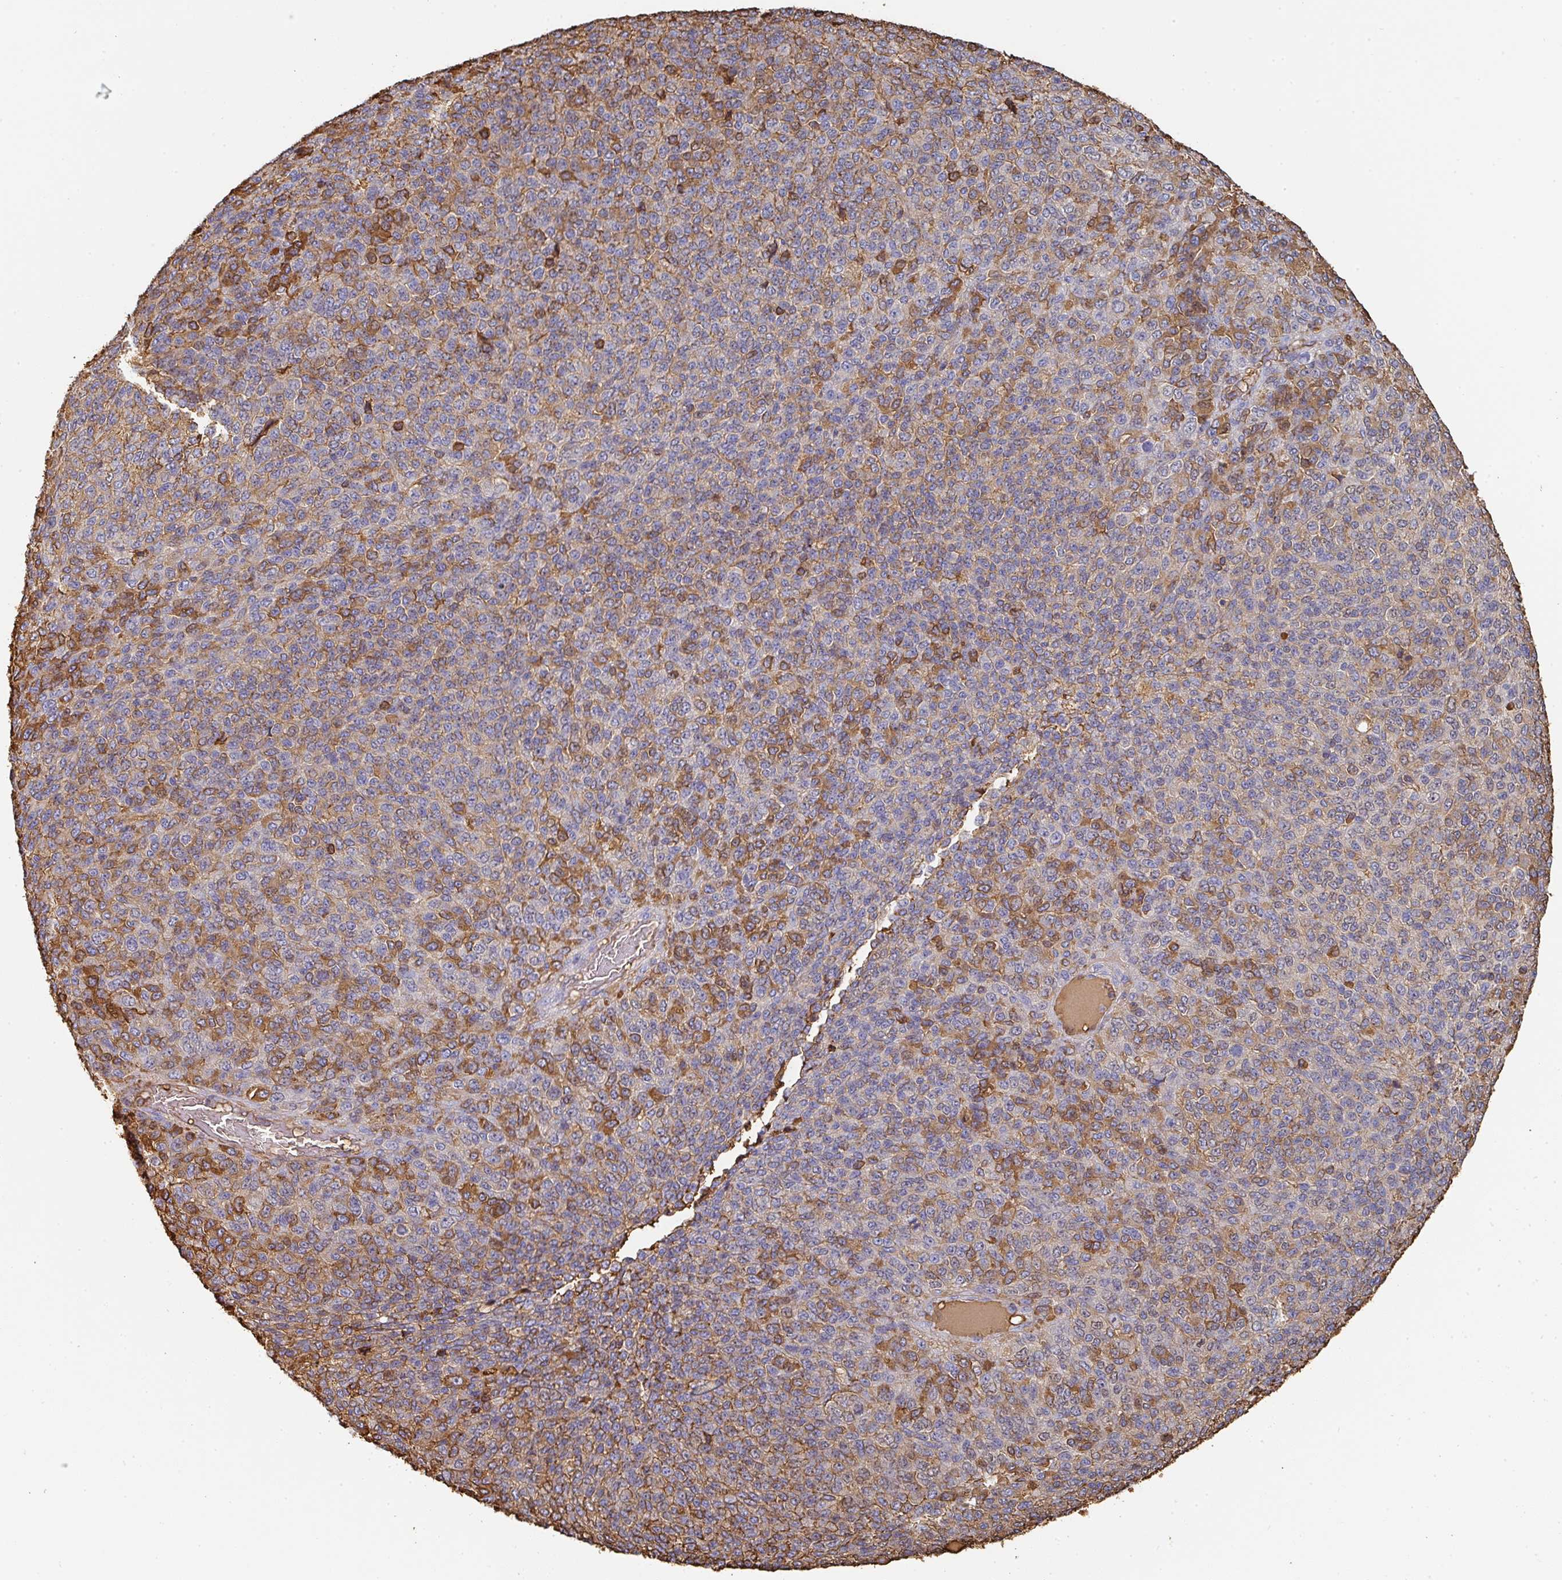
{"staining": {"intensity": "moderate", "quantity": "25%-75%", "location": "cytoplasmic/membranous"}, "tissue": "melanoma", "cell_type": "Tumor cells", "image_type": "cancer", "snomed": [{"axis": "morphology", "description": "Malignant melanoma, Metastatic site"}, {"axis": "topography", "description": "Brain"}], "caption": "Malignant melanoma (metastatic site) tissue displays moderate cytoplasmic/membranous staining in about 25%-75% of tumor cells", "gene": "ALB", "patient": {"sex": "female", "age": 56}}